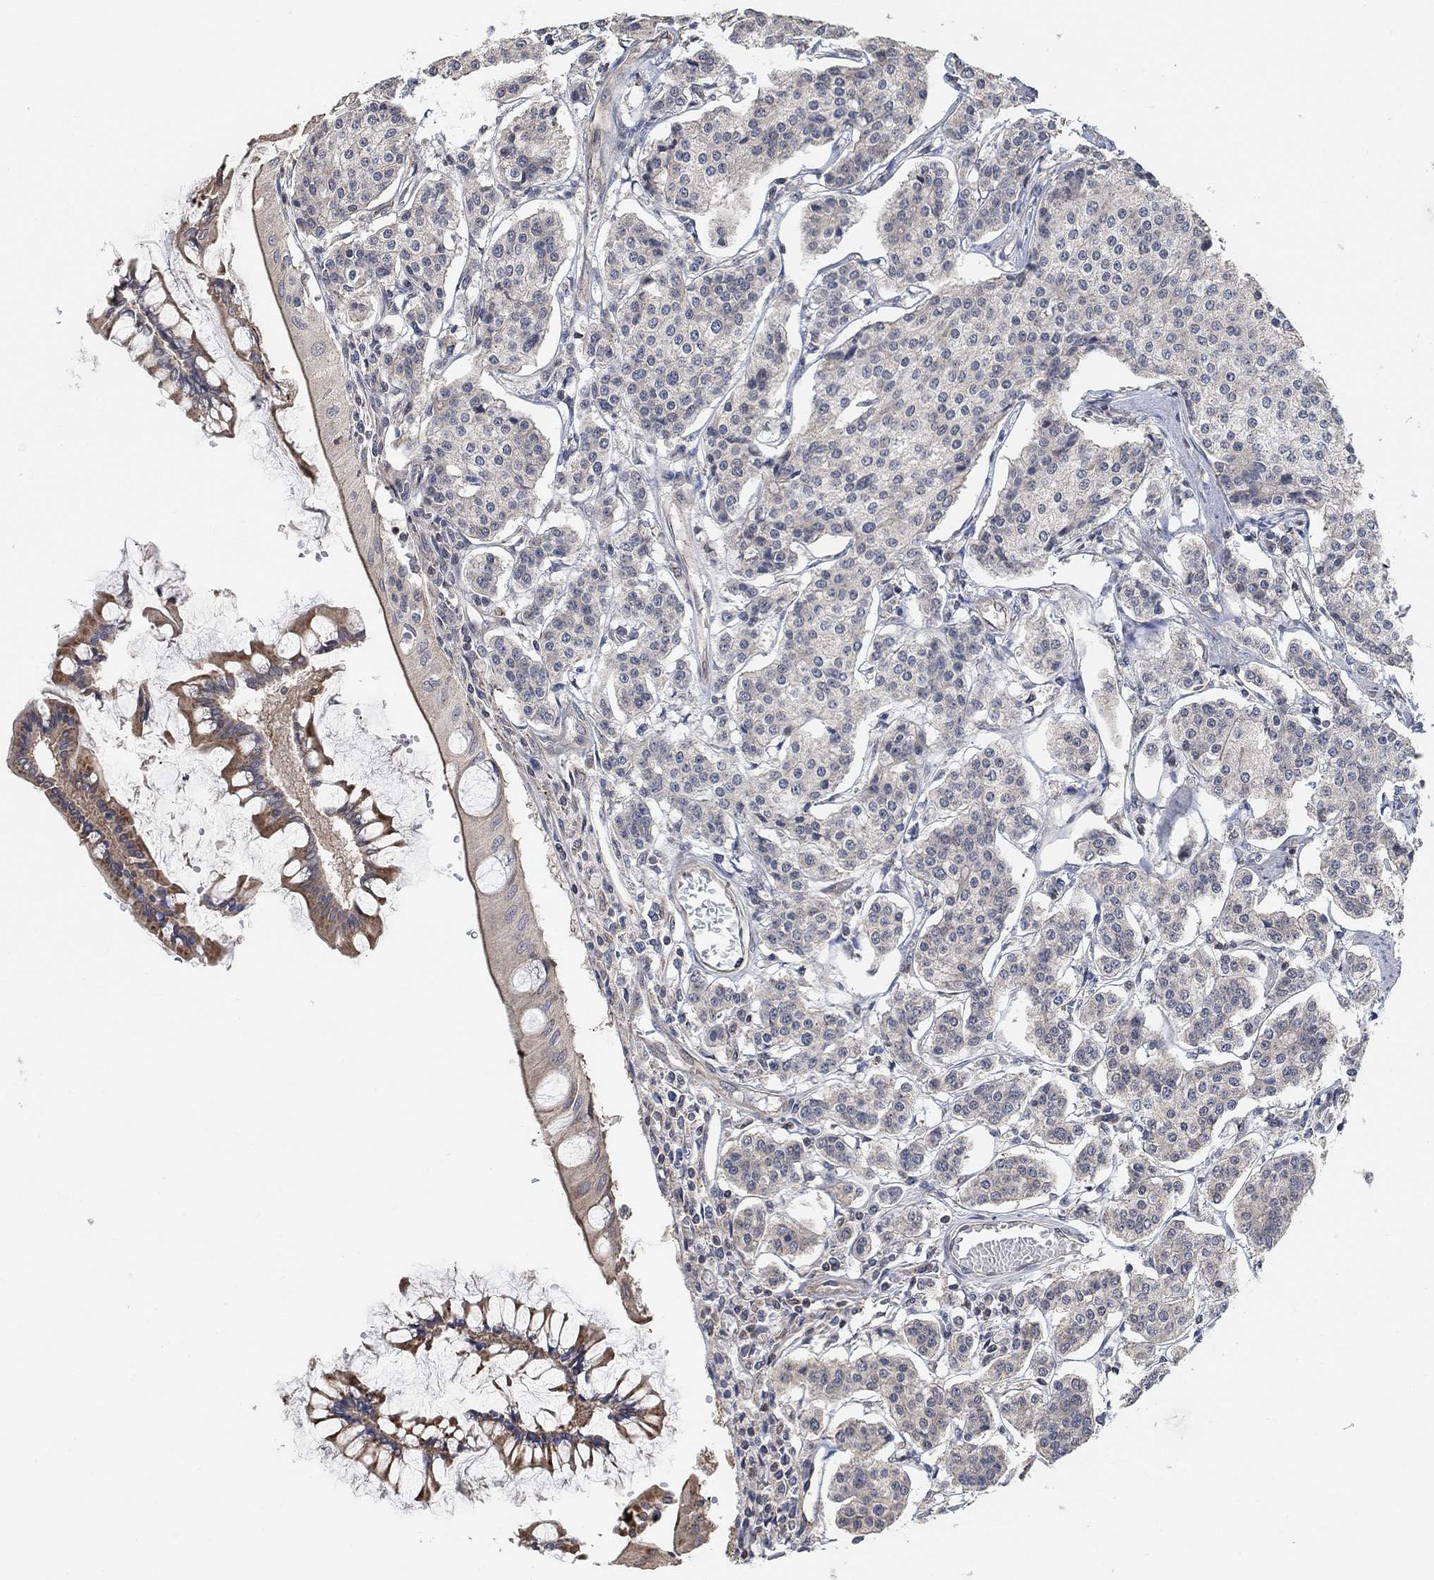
{"staining": {"intensity": "negative", "quantity": "none", "location": "none"}, "tissue": "carcinoid", "cell_type": "Tumor cells", "image_type": "cancer", "snomed": [{"axis": "morphology", "description": "Carcinoid, malignant, NOS"}, {"axis": "topography", "description": "Small intestine"}], "caption": "An image of human malignant carcinoid is negative for staining in tumor cells.", "gene": "UNC5B", "patient": {"sex": "female", "age": 65}}